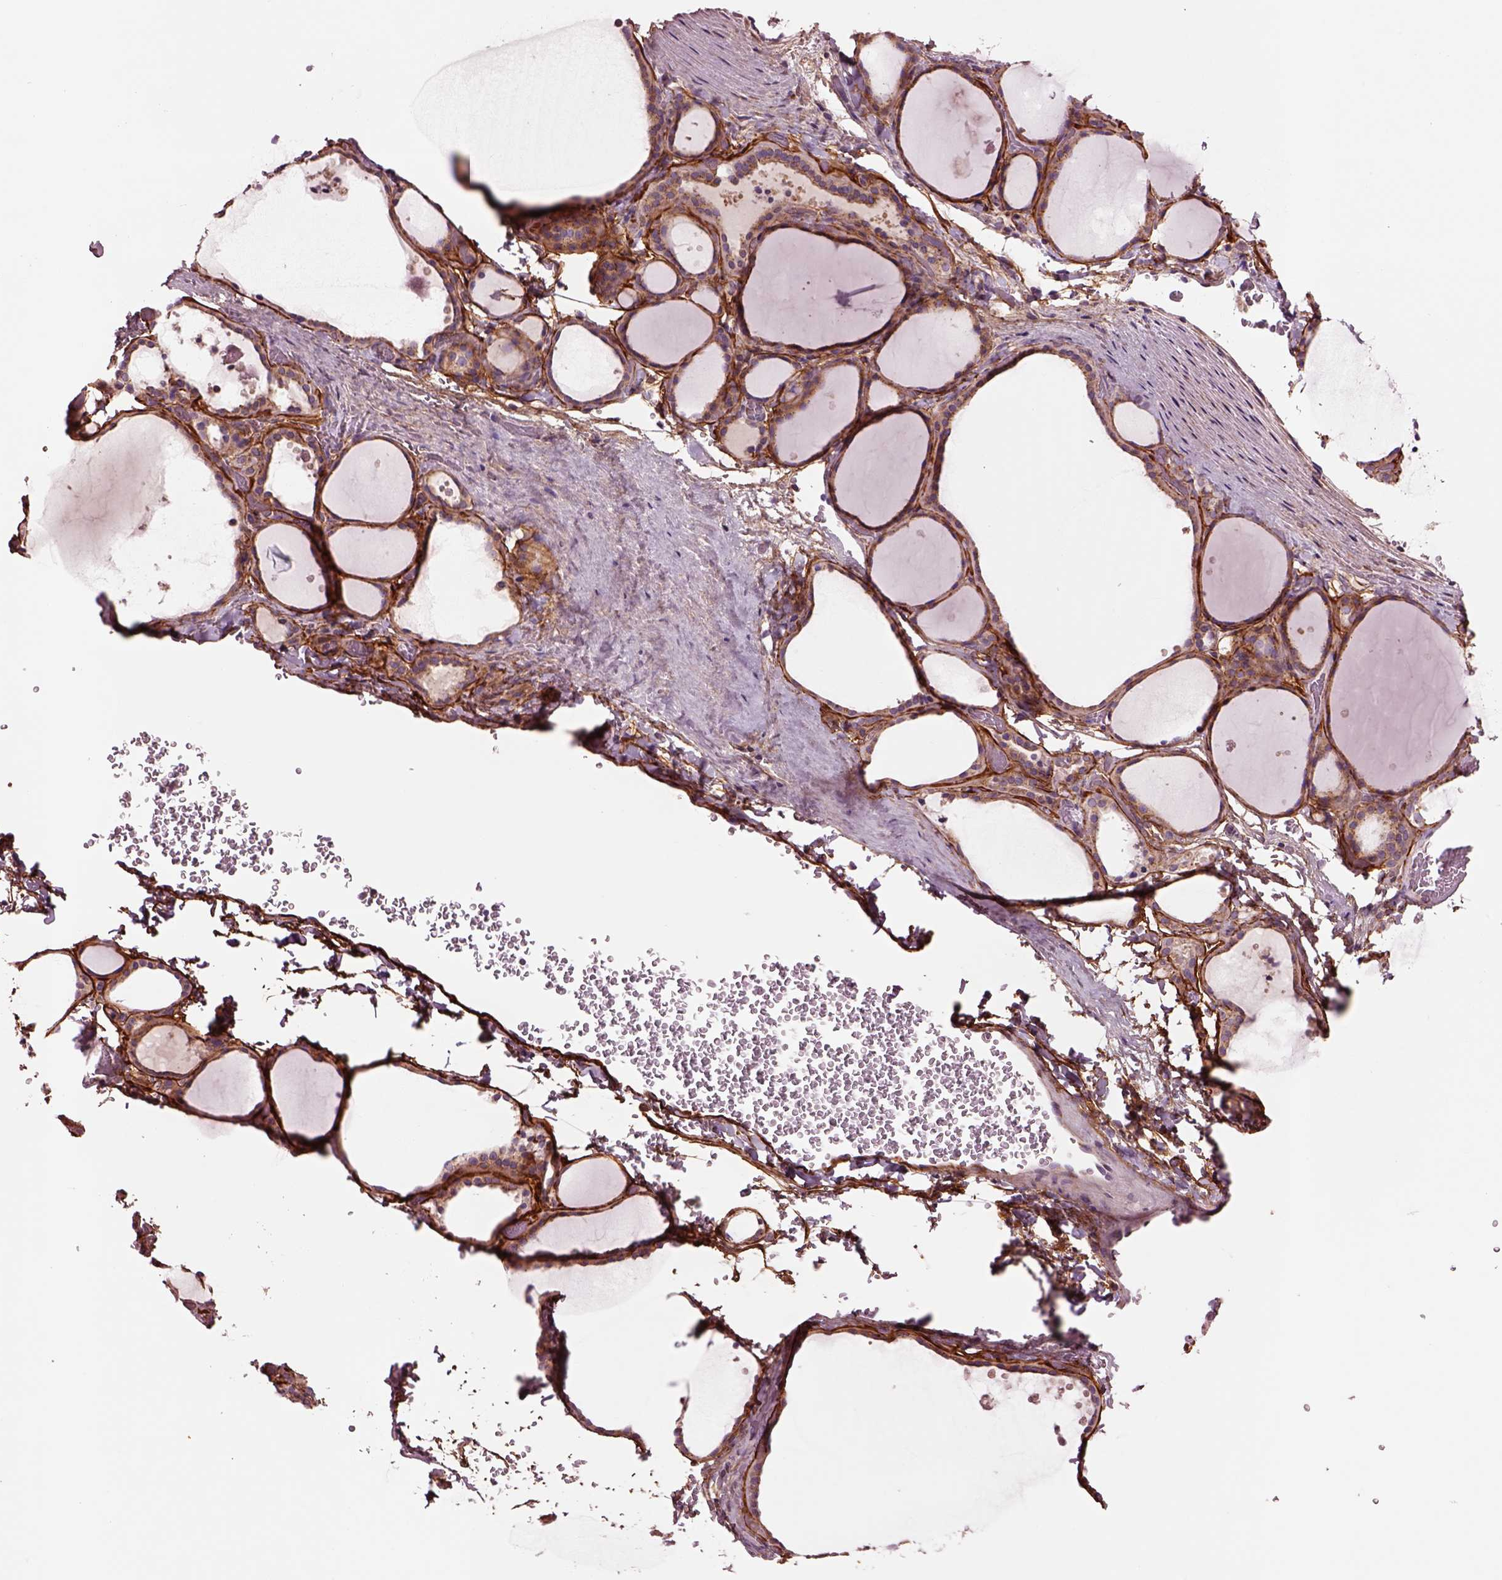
{"staining": {"intensity": "weak", "quantity": ">75%", "location": "cytoplasmic/membranous"}, "tissue": "thyroid gland", "cell_type": "Glandular cells", "image_type": "normal", "snomed": [{"axis": "morphology", "description": "Normal tissue, NOS"}, {"axis": "topography", "description": "Thyroid gland"}], "caption": "High-magnification brightfield microscopy of normal thyroid gland stained with DAB (brown) and counterstained with hematoxylin (blue). glandular cells exhibit weak cytoplasmic/membranous expression is appreciated in about>75% of cells.", "gene": "SEC23A", "patient": {"sex": "female", "age": 36}}